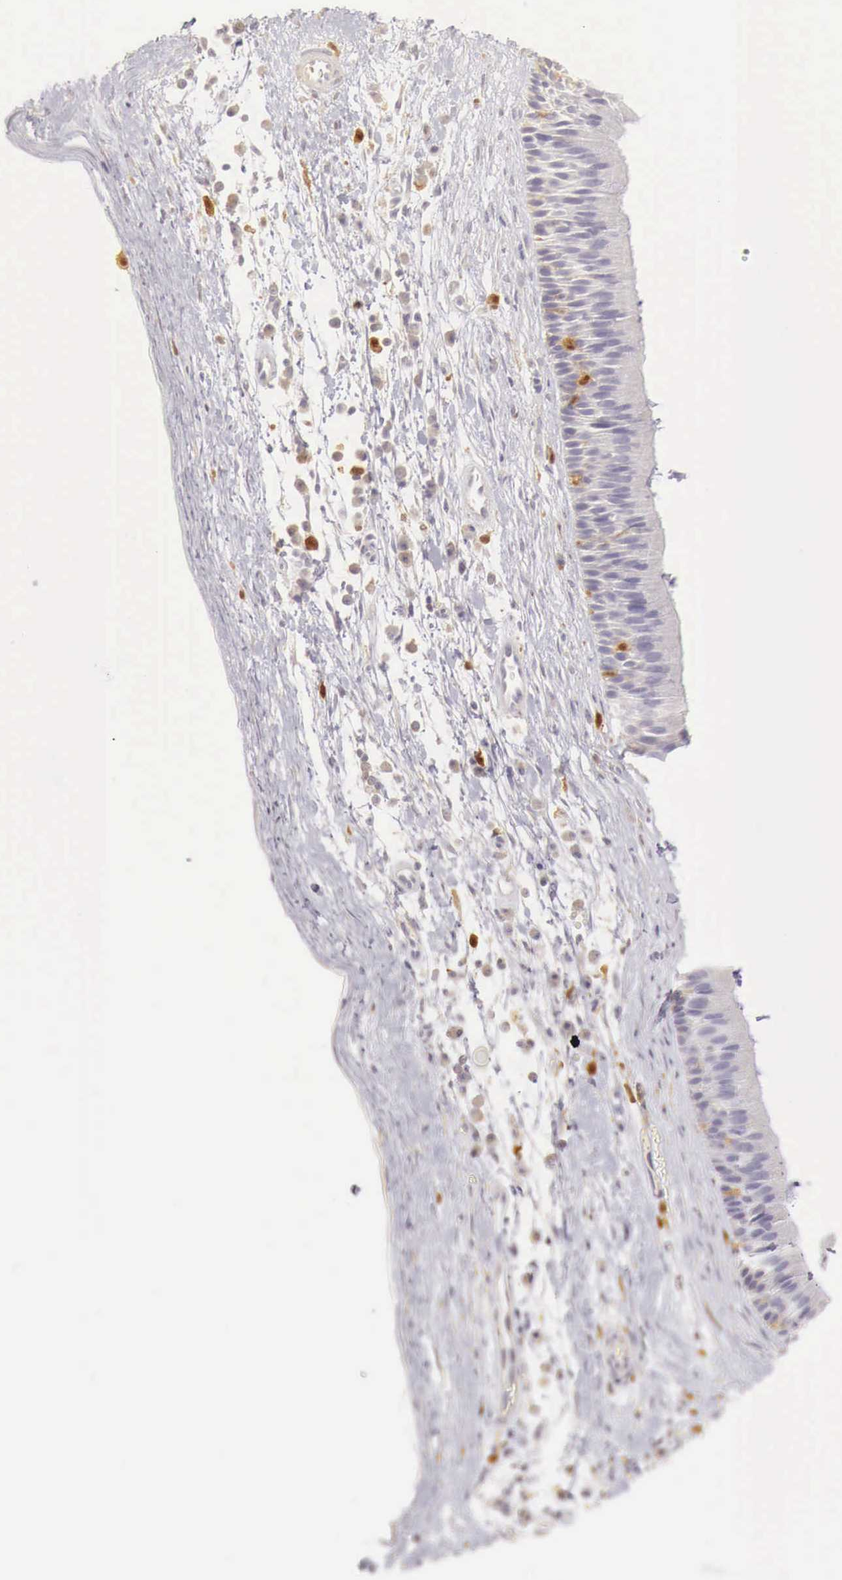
{"staining": {"intensity": "weak", "quantity": "<25%", "location": "cytoplasmic/membranous"}, "tissue": "nasopharynx", "cell_type": "Respiratory epithelial cells", "image_type": "normal", "snomed": [{"axis": "morphology", "description": "Normal tissue, NOS"}, {"axis": "topography", "description": "Nasopharynx"}], "caption": "Normal nasopharynx was stained to show a protein in brown. There is no significant expression in respiratory epithelial cells.", "gene": "RENBP", "patient": {"sex": "male", "age": 13}}